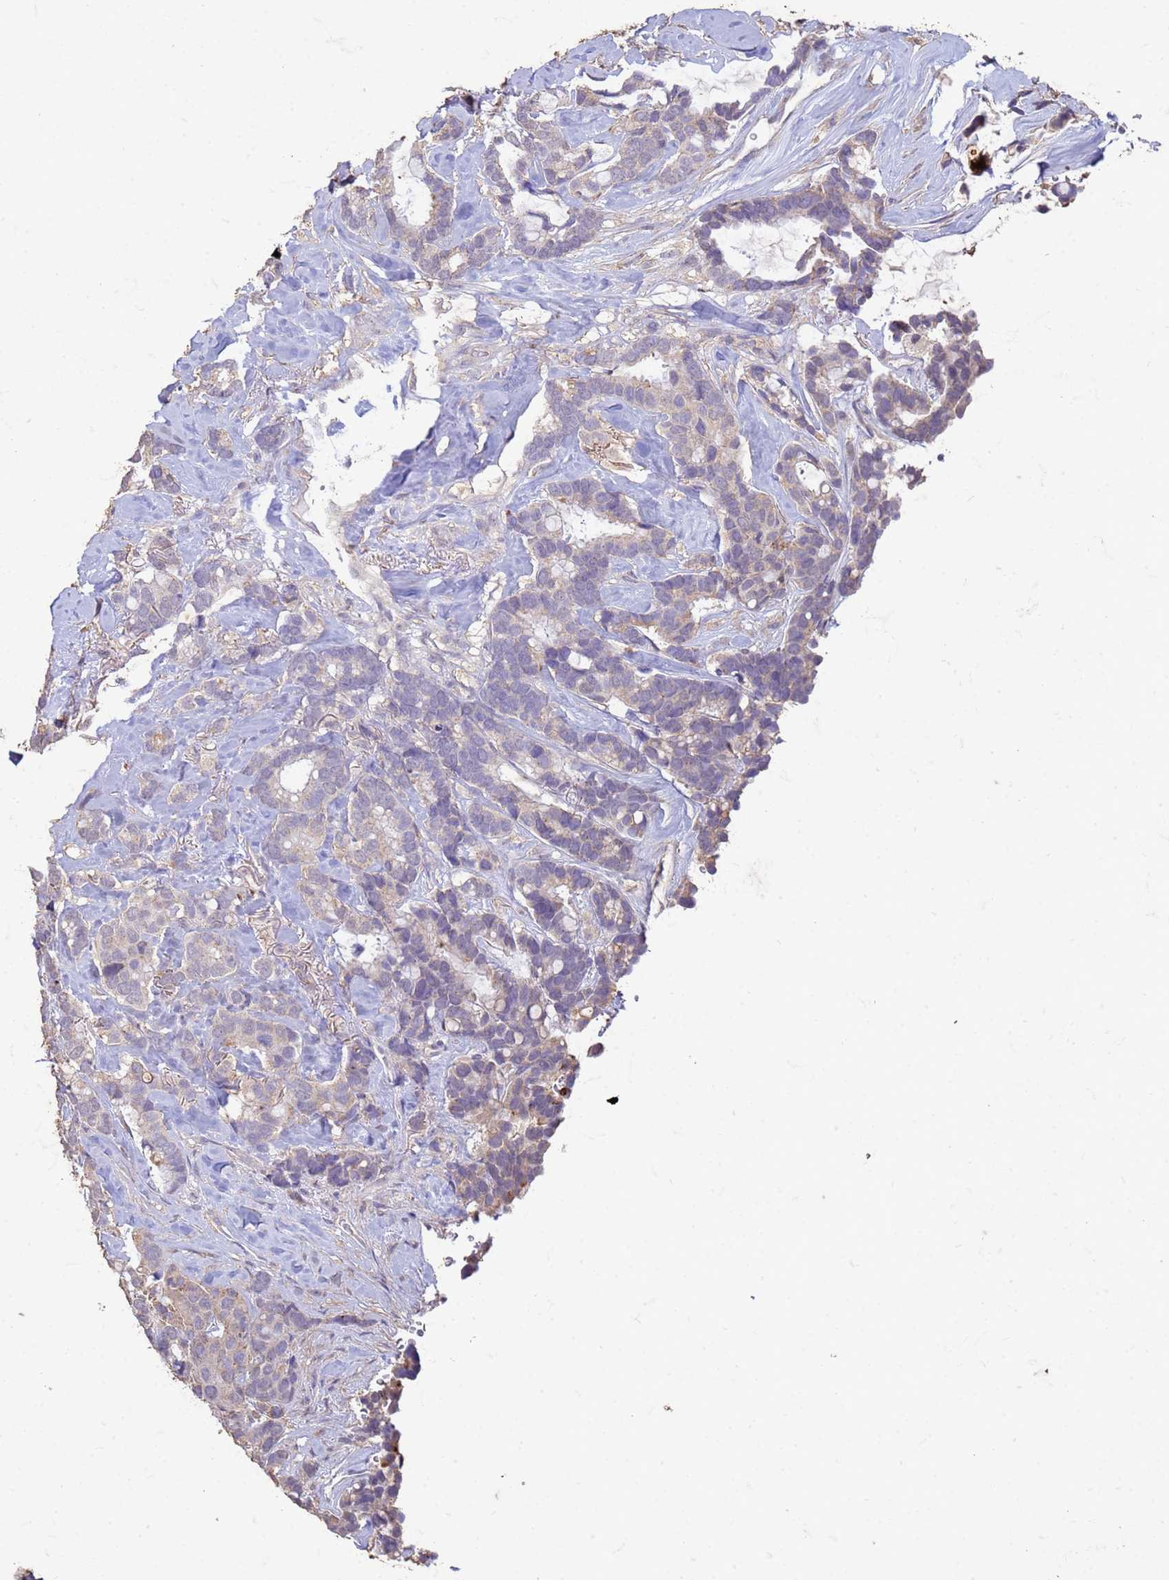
{"staining": {"intensity": "negative", "quantity": "none", "location": "none"}, "tissue": "breast cancer", "cell_type": "Tumor cells", "image_type": "cancer", "snomed": [{"axis": "morphology", "description": "Duct carcinoma"}, {"axis": "topography", "description": "Breast"}], "caption": "This is a histopathology image of immunohistochemistry staining of breast cancer, which shows no positivity in tumor cells.", "gene": "SLC25A15", "patient": {"sex": "female", "age": 87}}